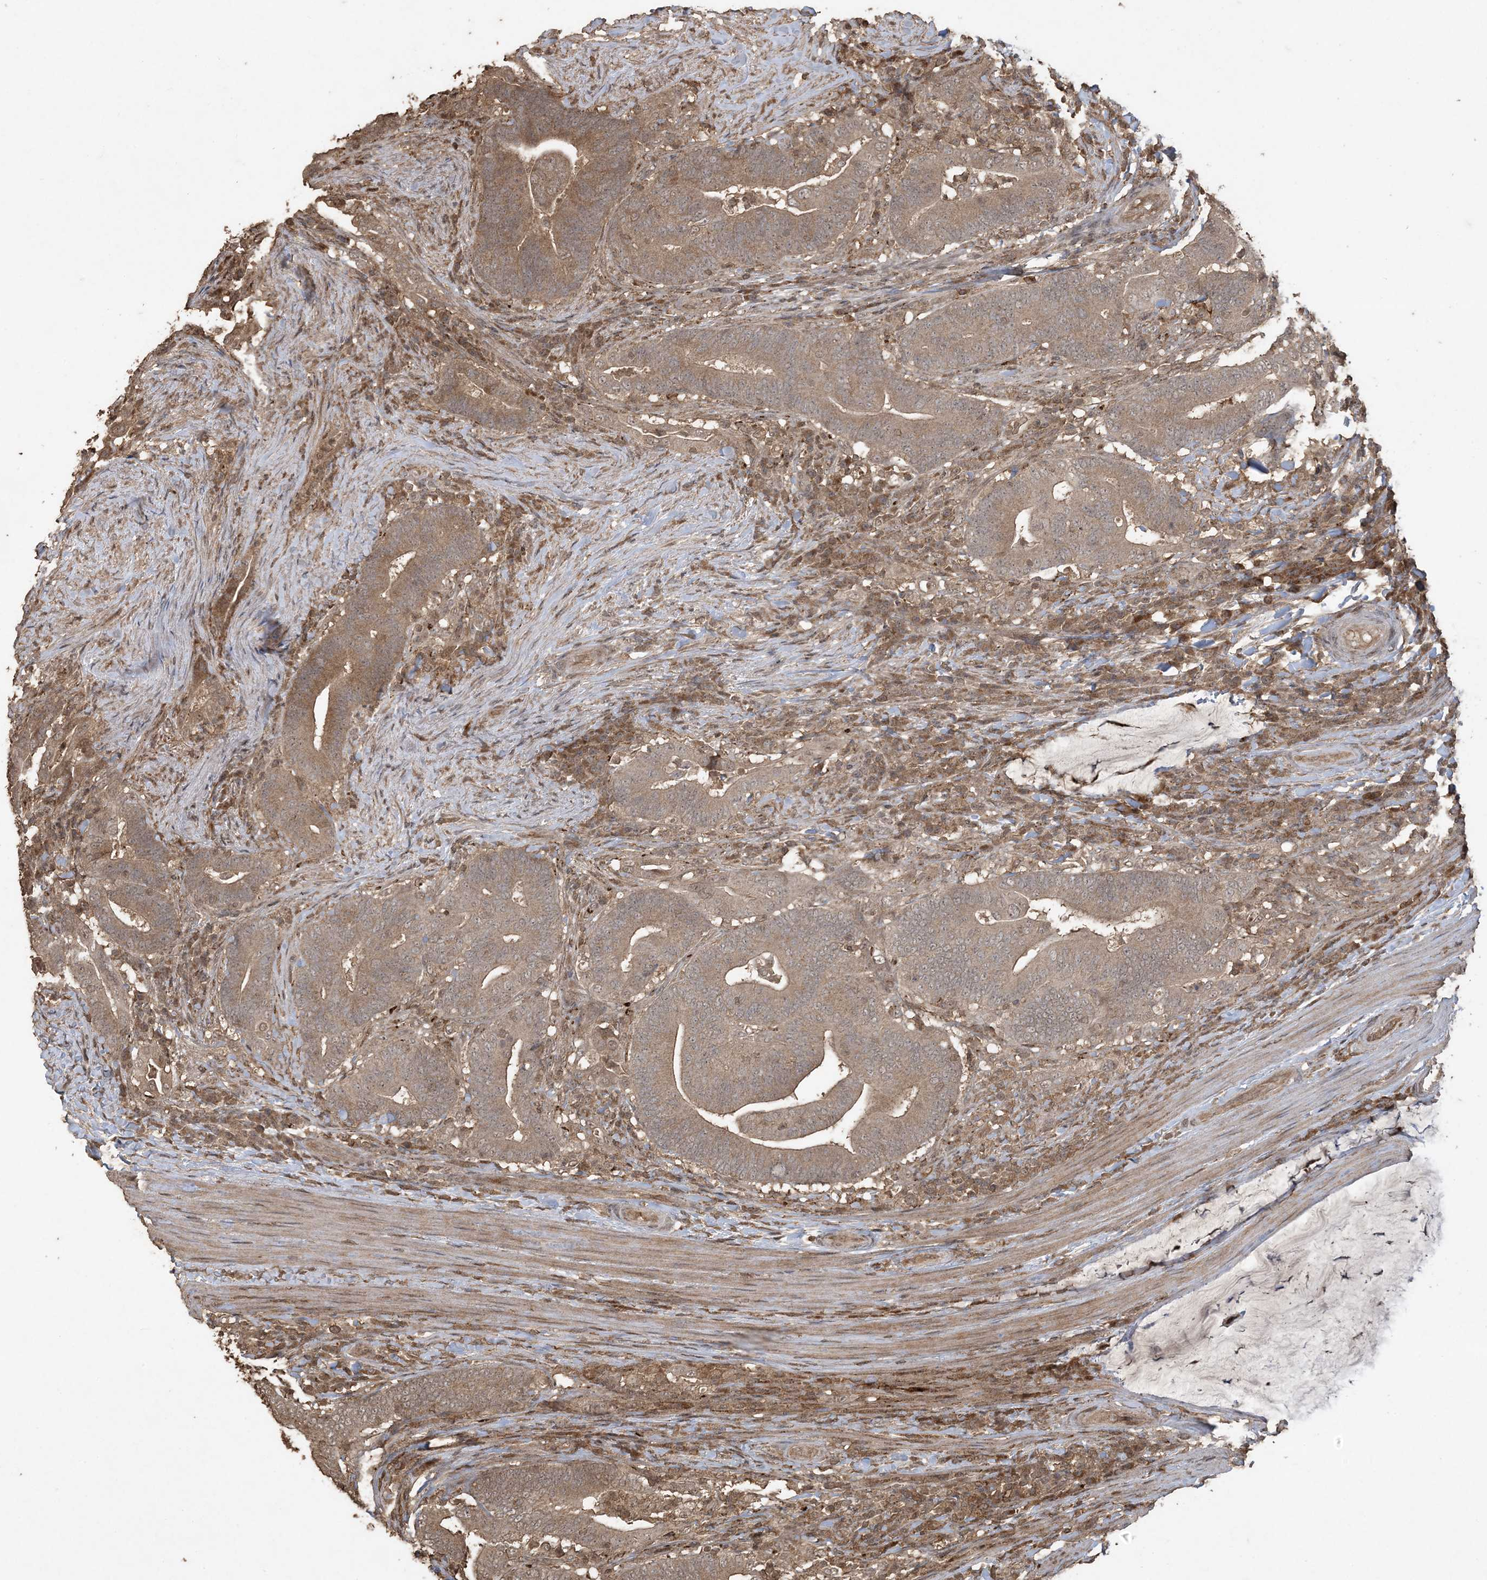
{"staining": {"intensity": "moderate", "quantity": ">75%", "location": "cytoplasmic/membranous"}, "tissue": "colorectal cancer", "cell_type": "Tumor cells", "image_type": "cancer", "snomed": [{"axis": "morphology", "description": "Normal tissue, NOS"}, {"axis": "morphology", "description": "Adenocarcinoma, NOS"}, {"axis": "topography", "description": "Colon"}], "caption": "A photomicrograph showing moderate cytoplasmic/membranous expression in about >75% of tumor cells in colorectal adenocarcinoma, as visualized by brown immunohistochemical staining.", "gene": "EFCAB8", "patient": {"sex": "female", "age": 66}}